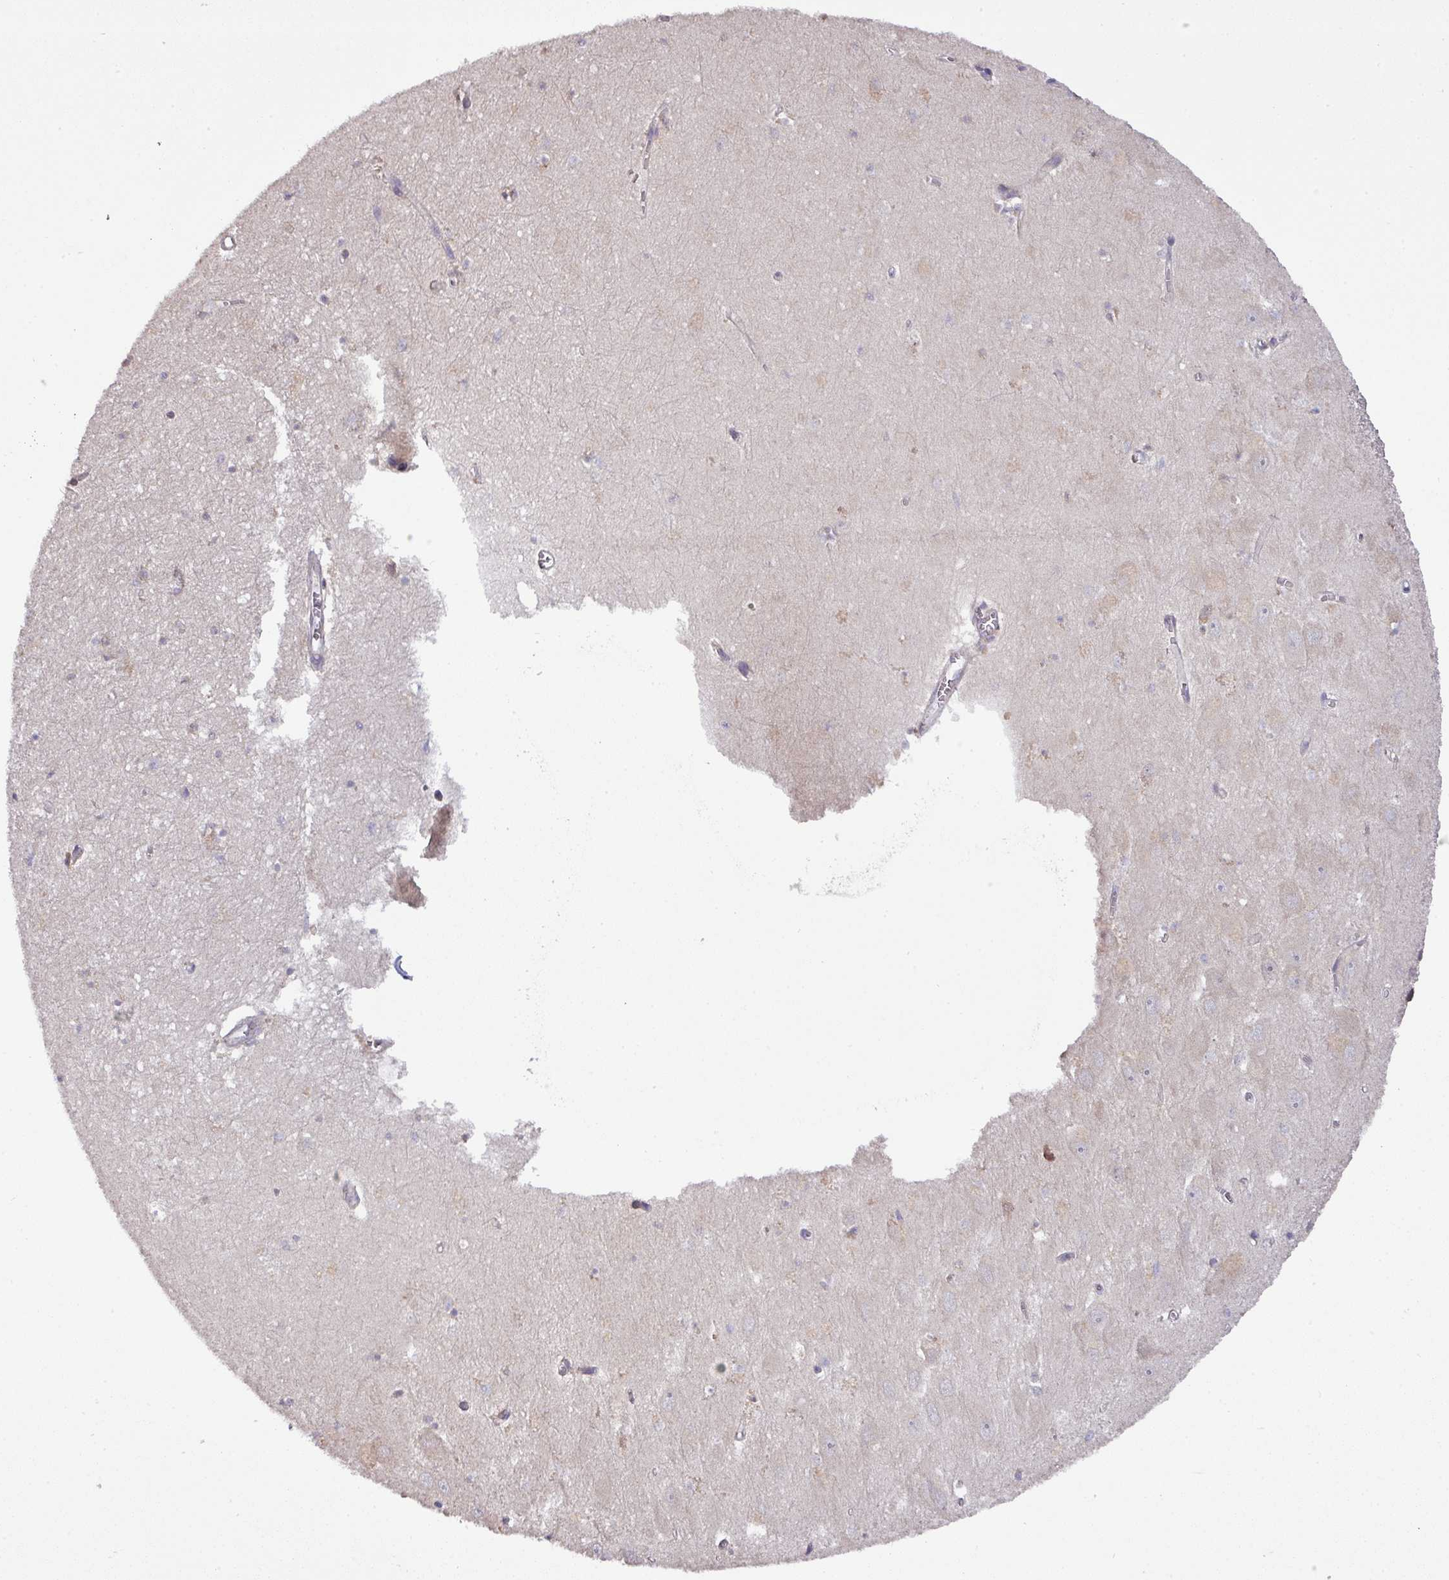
{"staining": {"intensity": "negative", "quantity": "none", "location": "none"}, "tissue": "hippocampus", "cell_type": "Glial cells", "image_type": "normal", "snomed": [{"axis": "morphology", "description": "Normal tissue, NOS"}, {"axis": "topography", "description": "Hippocampus"}], "caption": "DAB immunohistochemical staining of normal human hippocampus exhibits no significant expression in glial cells.", "gene": "GALP", "patient": {"sex": "female", "age": 64}}